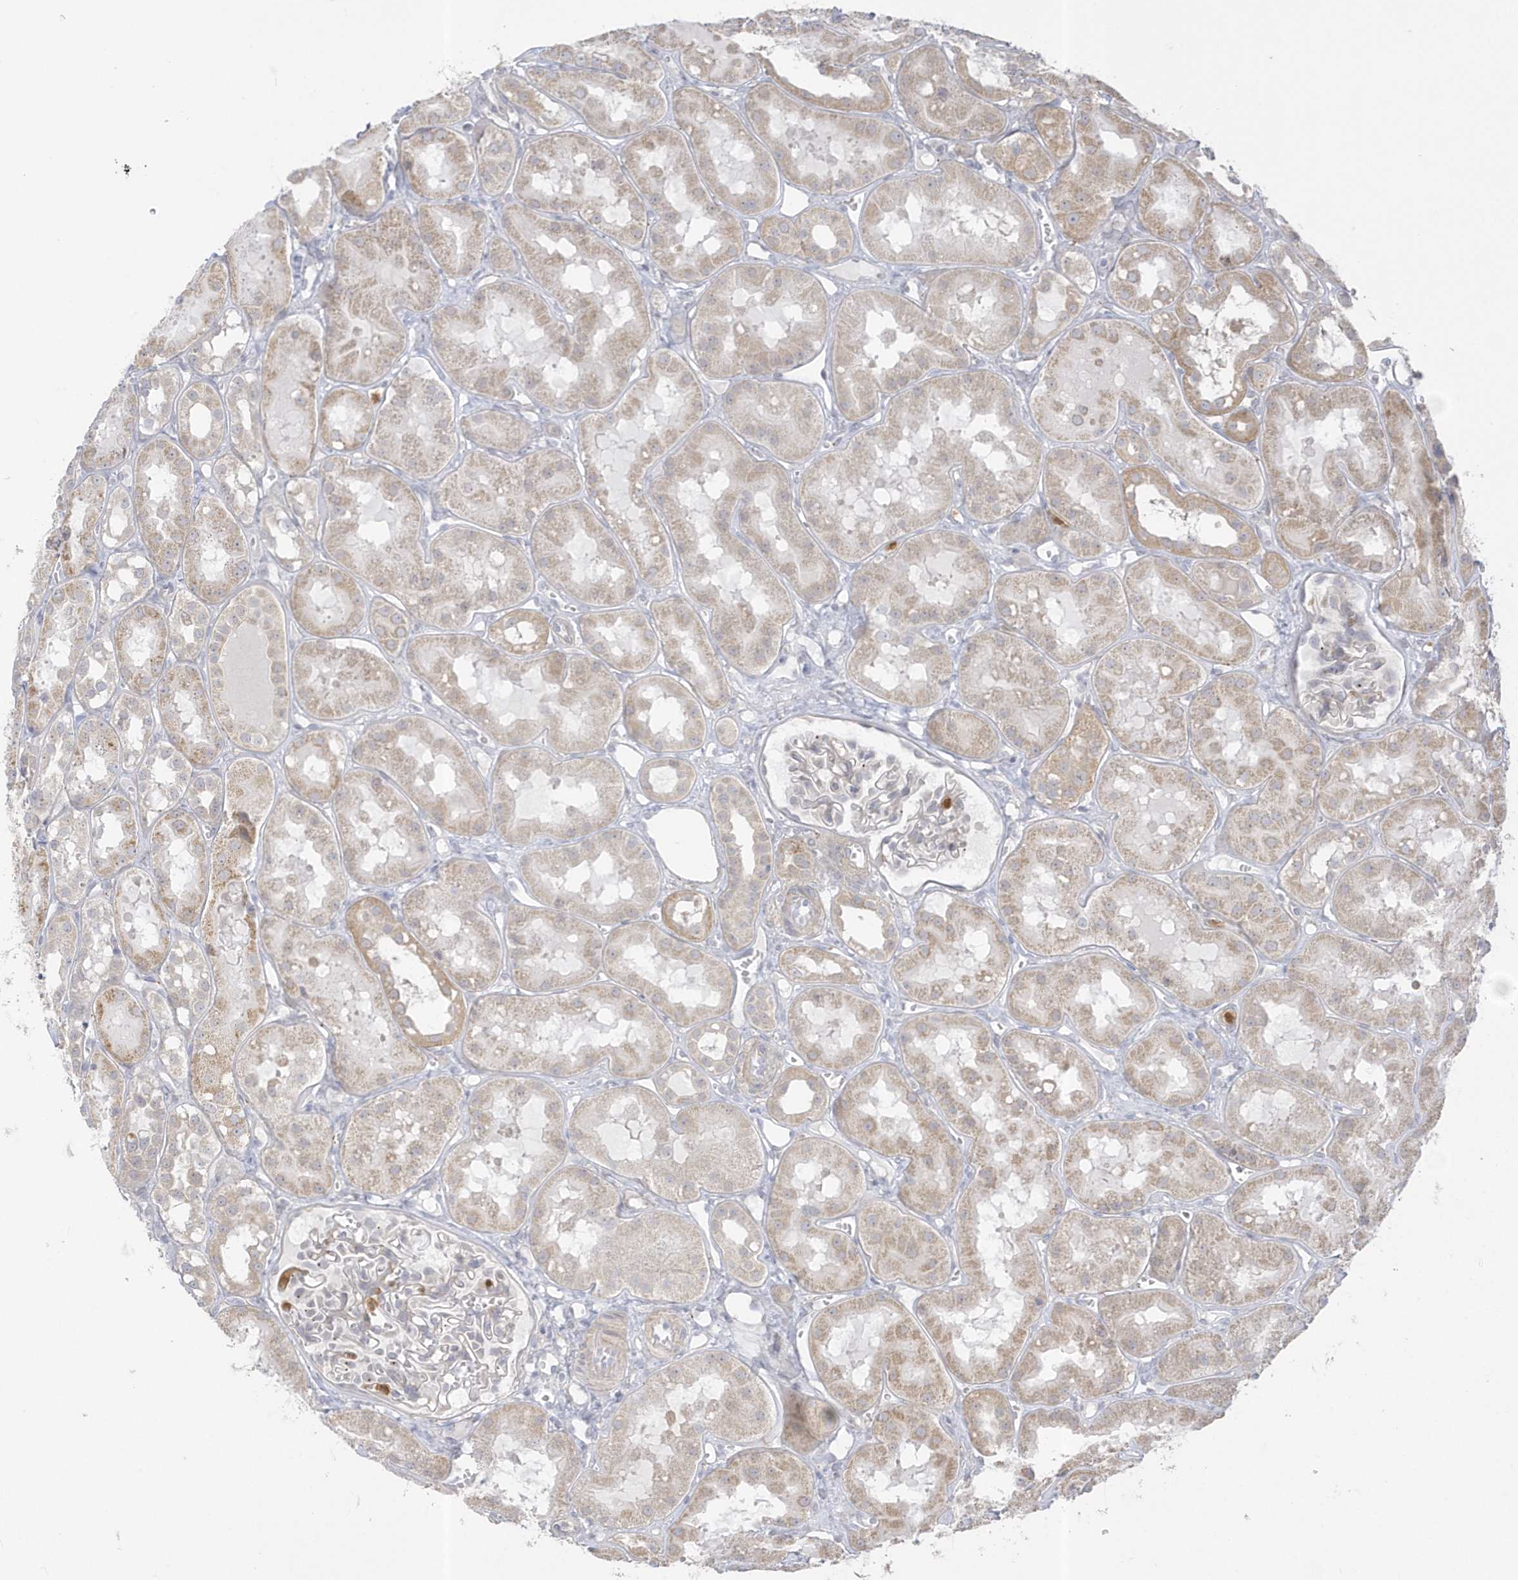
{"staining": {"intensity": "negative", "quantity": "none", "location": "none"}, "tissue": "kidney", "cell_type": "Cells in glomeruli", "image_type": "normal", "snomed": [{"axis": "morphology", "description": "Normal tissue, NOS"}, {"axis": "topography", "description": "Kidney"}], "caption": "Immunohistochemistry photomicrograph of benign kidney: kidney stained with DAB (3,3'-diaminobenzidine) displays no significant protein expression in cells in glomeruli.", "gene": "NAF1", "patient": {"sex": "male", "age": 16}}